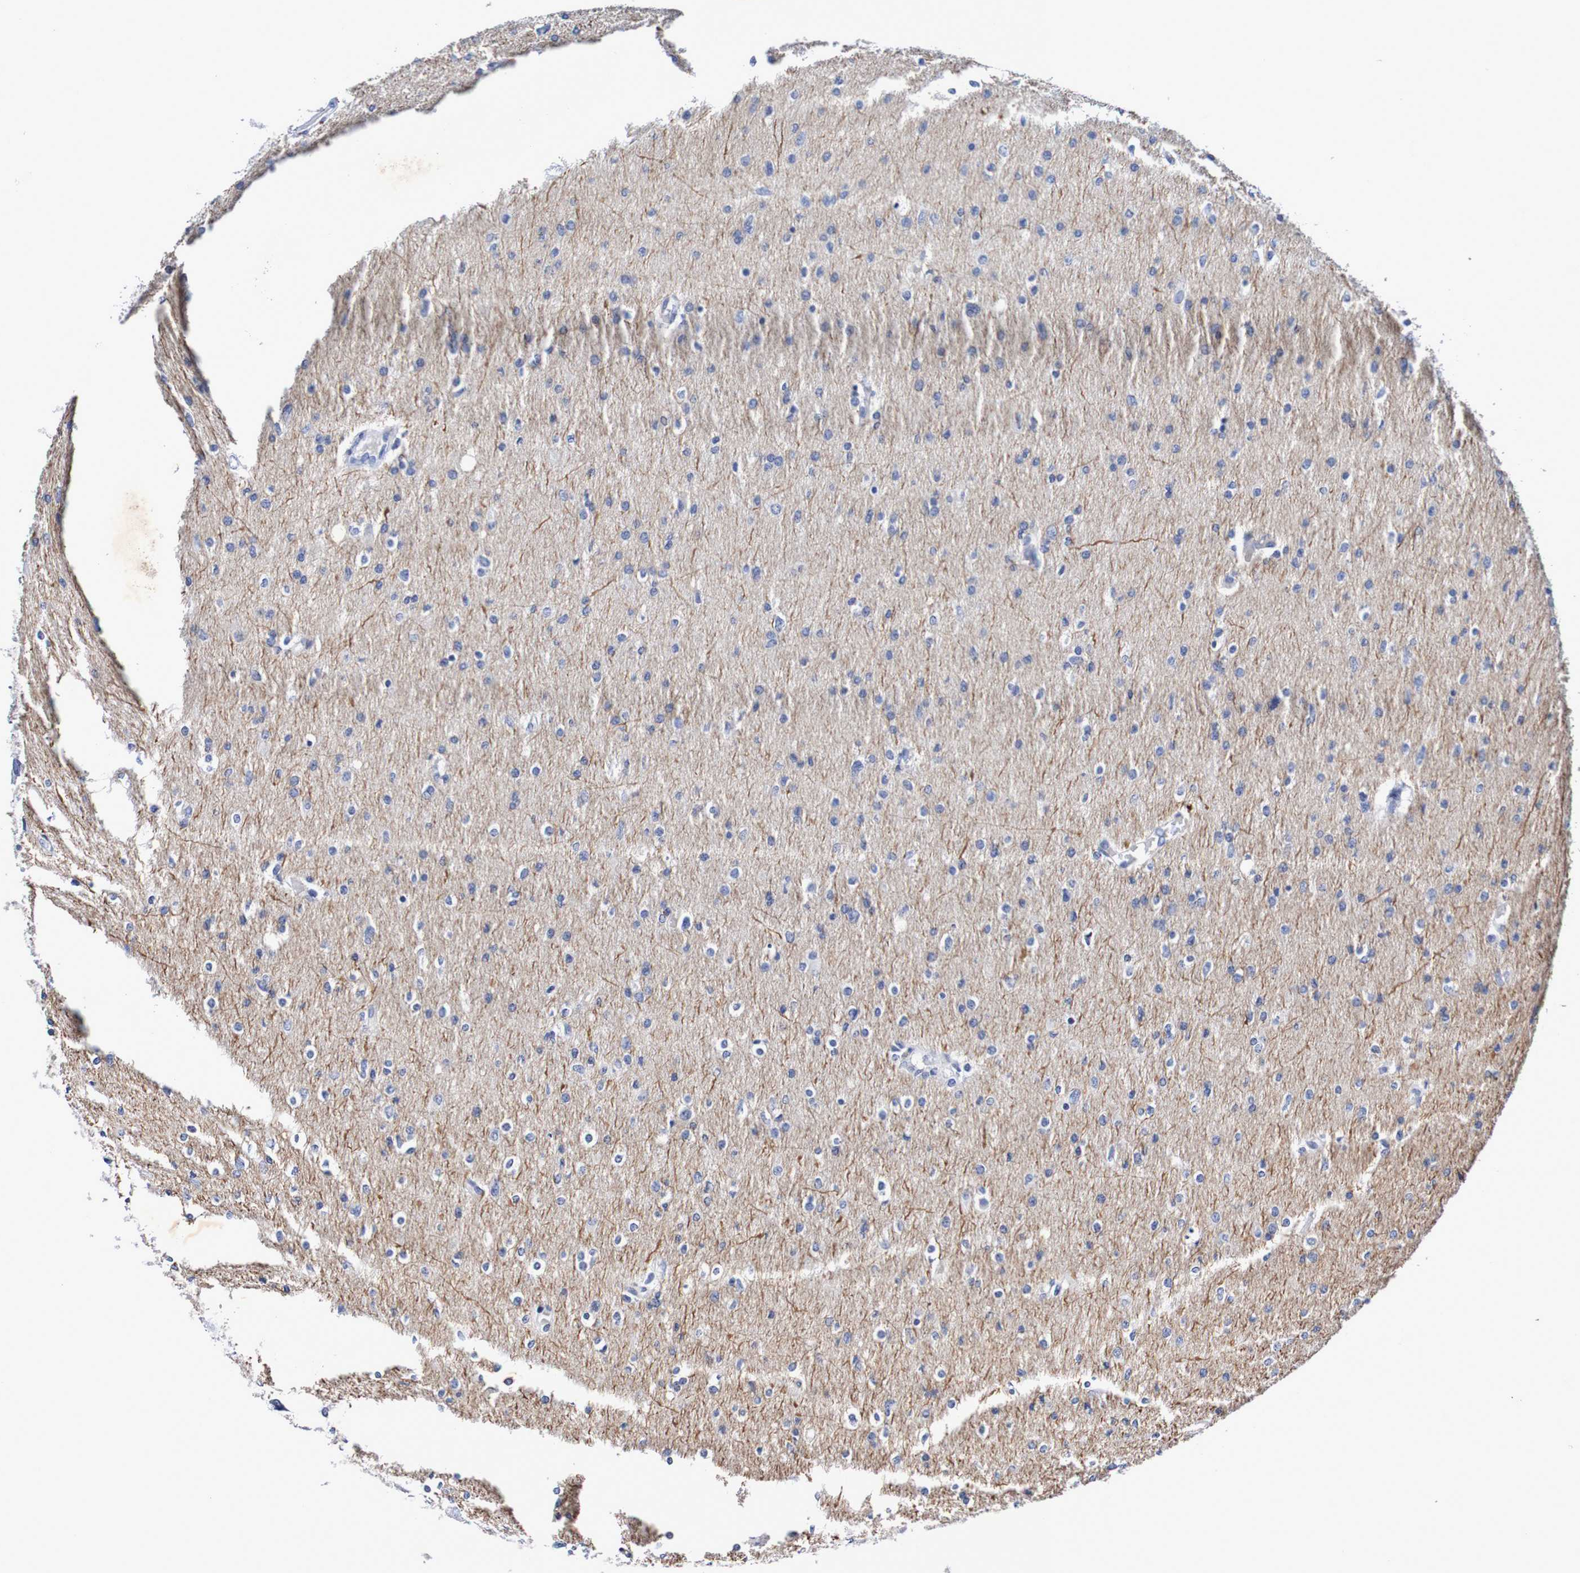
{"staining": {"intensity": "negative", "quantity": "none", "location": "none"}, "tissue": "glioma", "cell_type": "Tumor cells", "image_type": "cancer", "snomed": [{"axis": "morphology", "description": "Glioma, malignant, High grade"}, {"axis": "topography", "description": "Cerebral cortex"}], "caption": "Glioma was stained to show a protein in brown. There is no significant expression in tumor cells.", "gene": "SEZ6", "patient": {"sex": "female", "age": 36}}